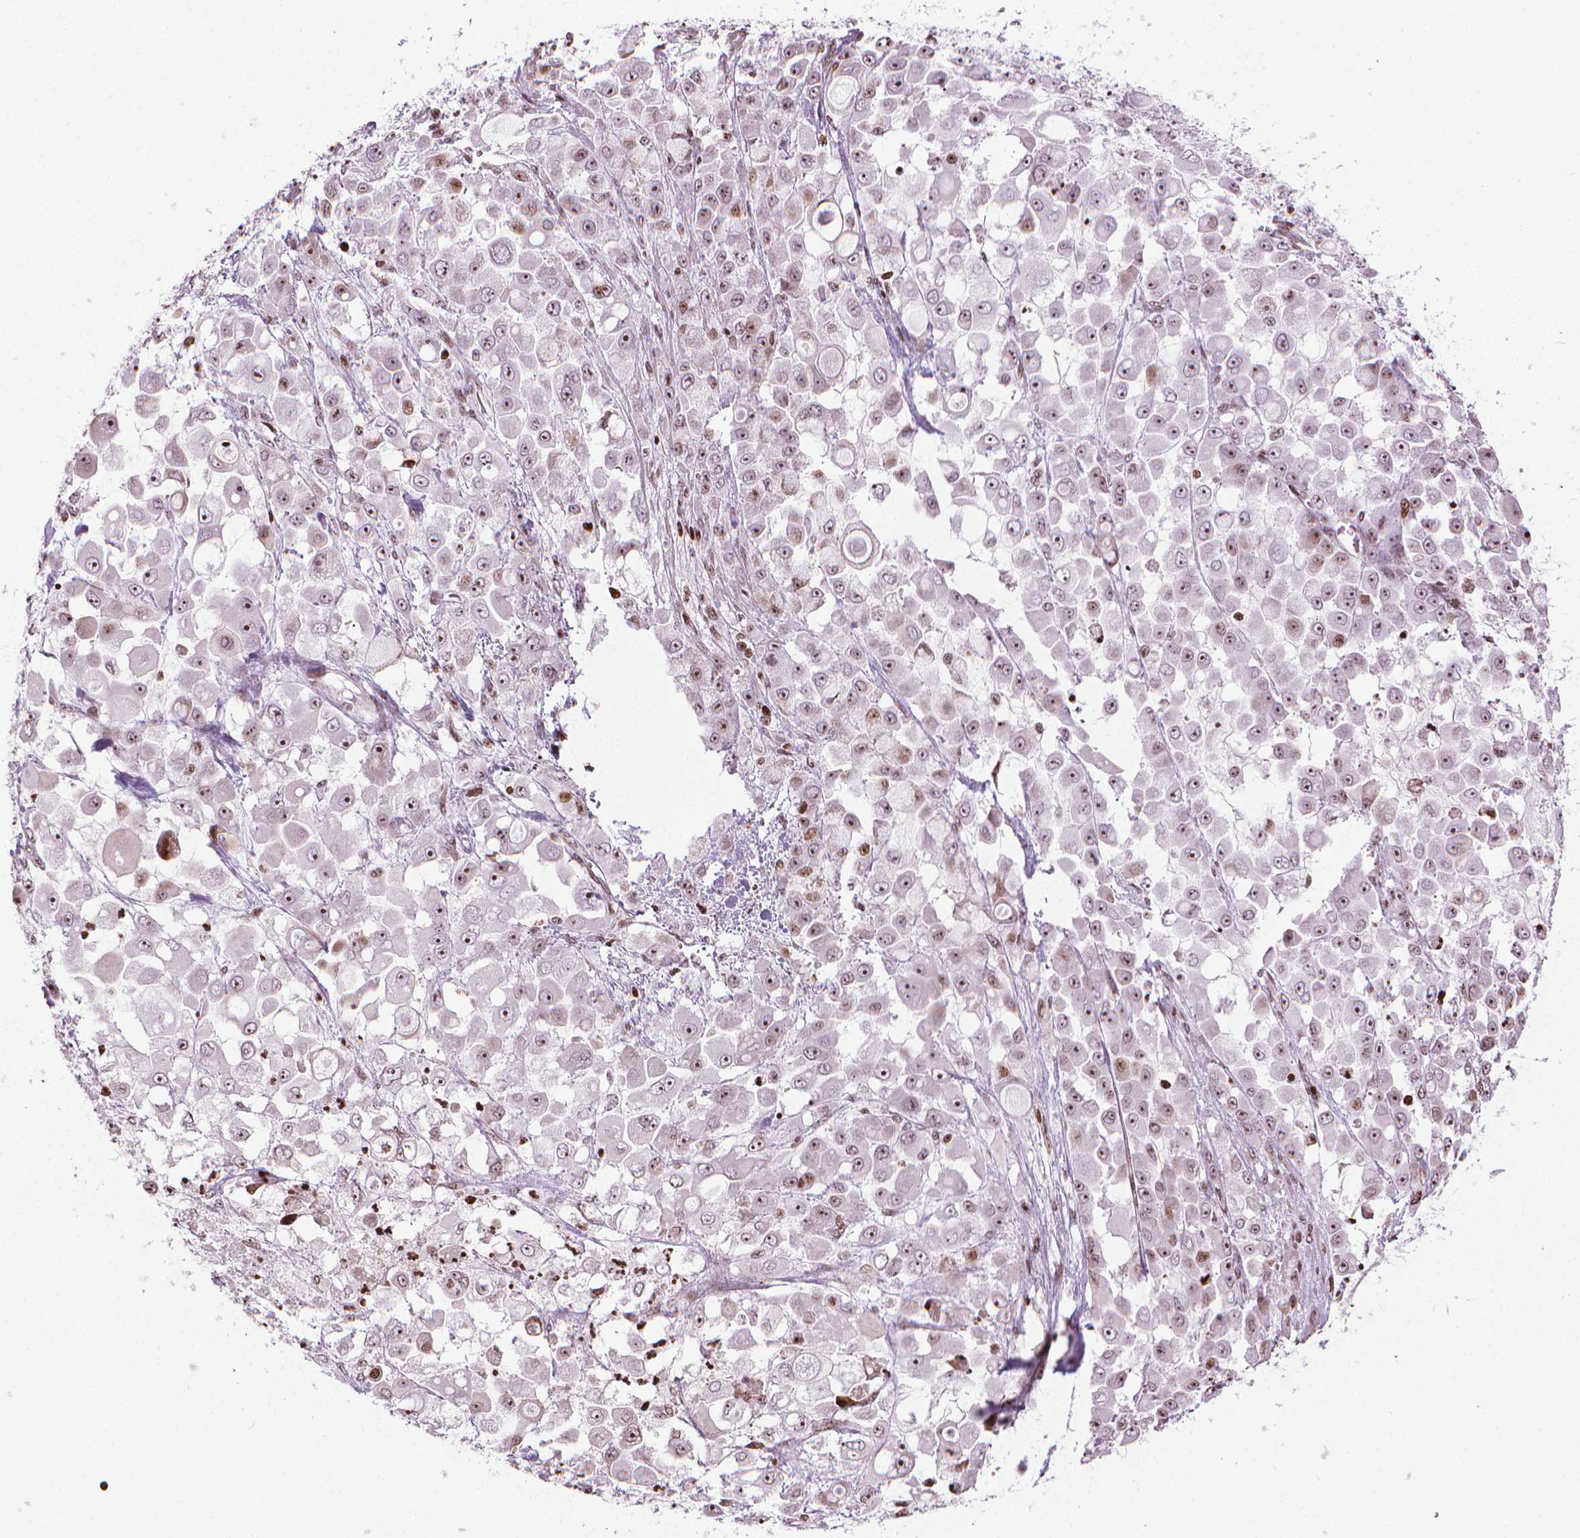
{"staining": {"intensity": "moderate", "quantity": "25%-75%", "location": "nuclear"}, "tissue": "stomach cancer", "cell_type": "Tumor cells", "image_type": "cancer", "snomed": [{"axis": "morphology", "description": "Adenocarcinoma, NOS"}, {"axis": "topography", "description": "Stomach"}], "caption": "Immunohistochemical staining of human adenocarcinoma (stomach) demonstrates medium levels of moderate nuclear expression in about 25%-75% of tumor cells.", "gene": "PIP4K2A", "patient": {"sex": "female", "age": 76}}